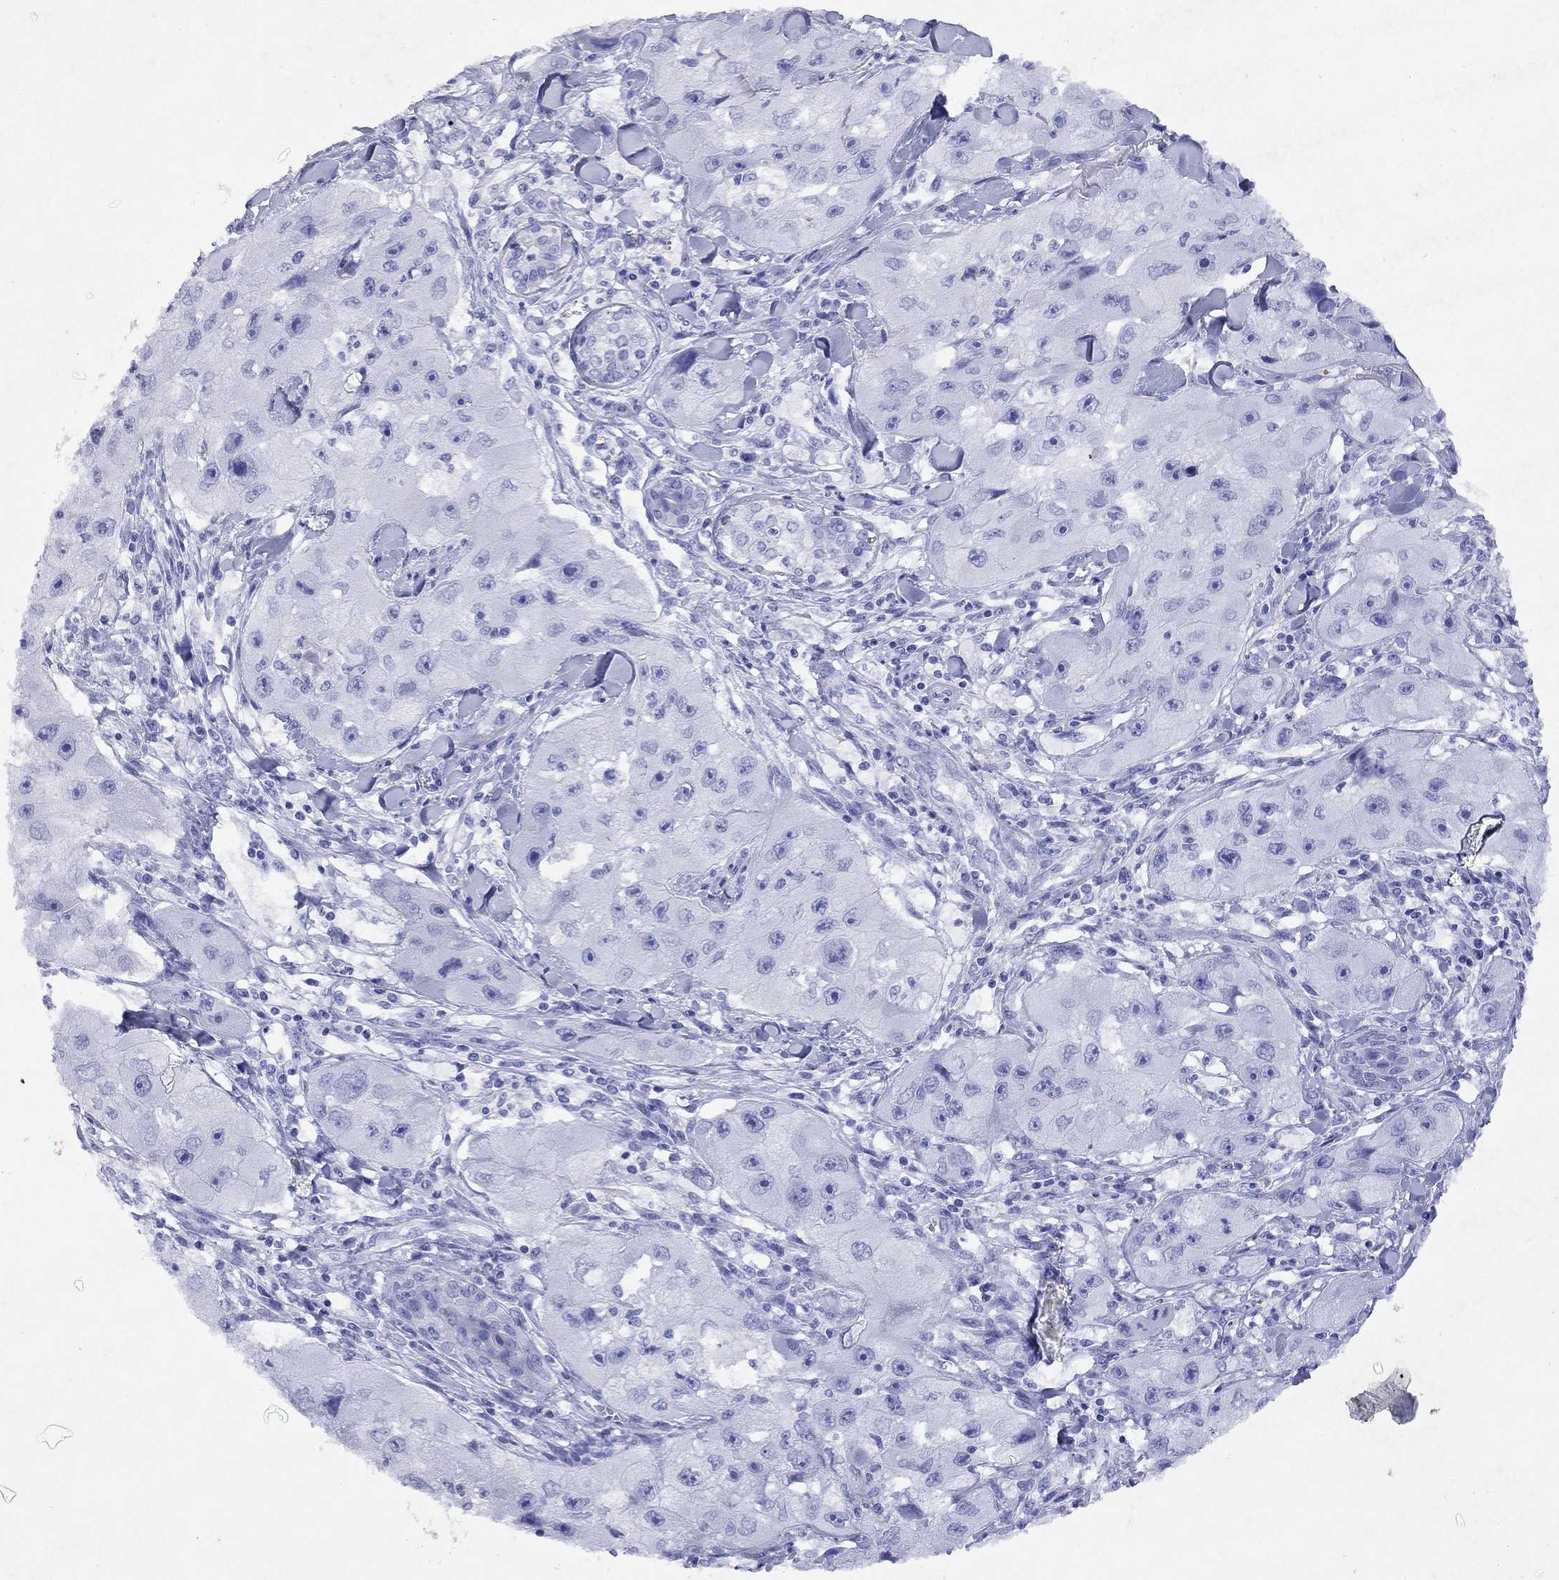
{"staining": {"intensity": "negative", "quantity": "none", "location": "none"}, "tissue": "skin cancer", "cell_type": "Tumor cells", "image_type": "cancer", "snomed": [{"axis": "morphology", "description": "Squamous cell carcinoma, NOS"}, {"axis": "topography", "description": "Skin"}, {"axis": "topography", "description": "Subcutis"}], "caption": "High power microscopy histopathology image of an immunohistochemistry (IHC) histopathology image of skin squamous cell carcinoma, revealing no significant staining in tumor cells.", "gene": "ARMC12", "patient": {"sex": "male", "age": 73}}